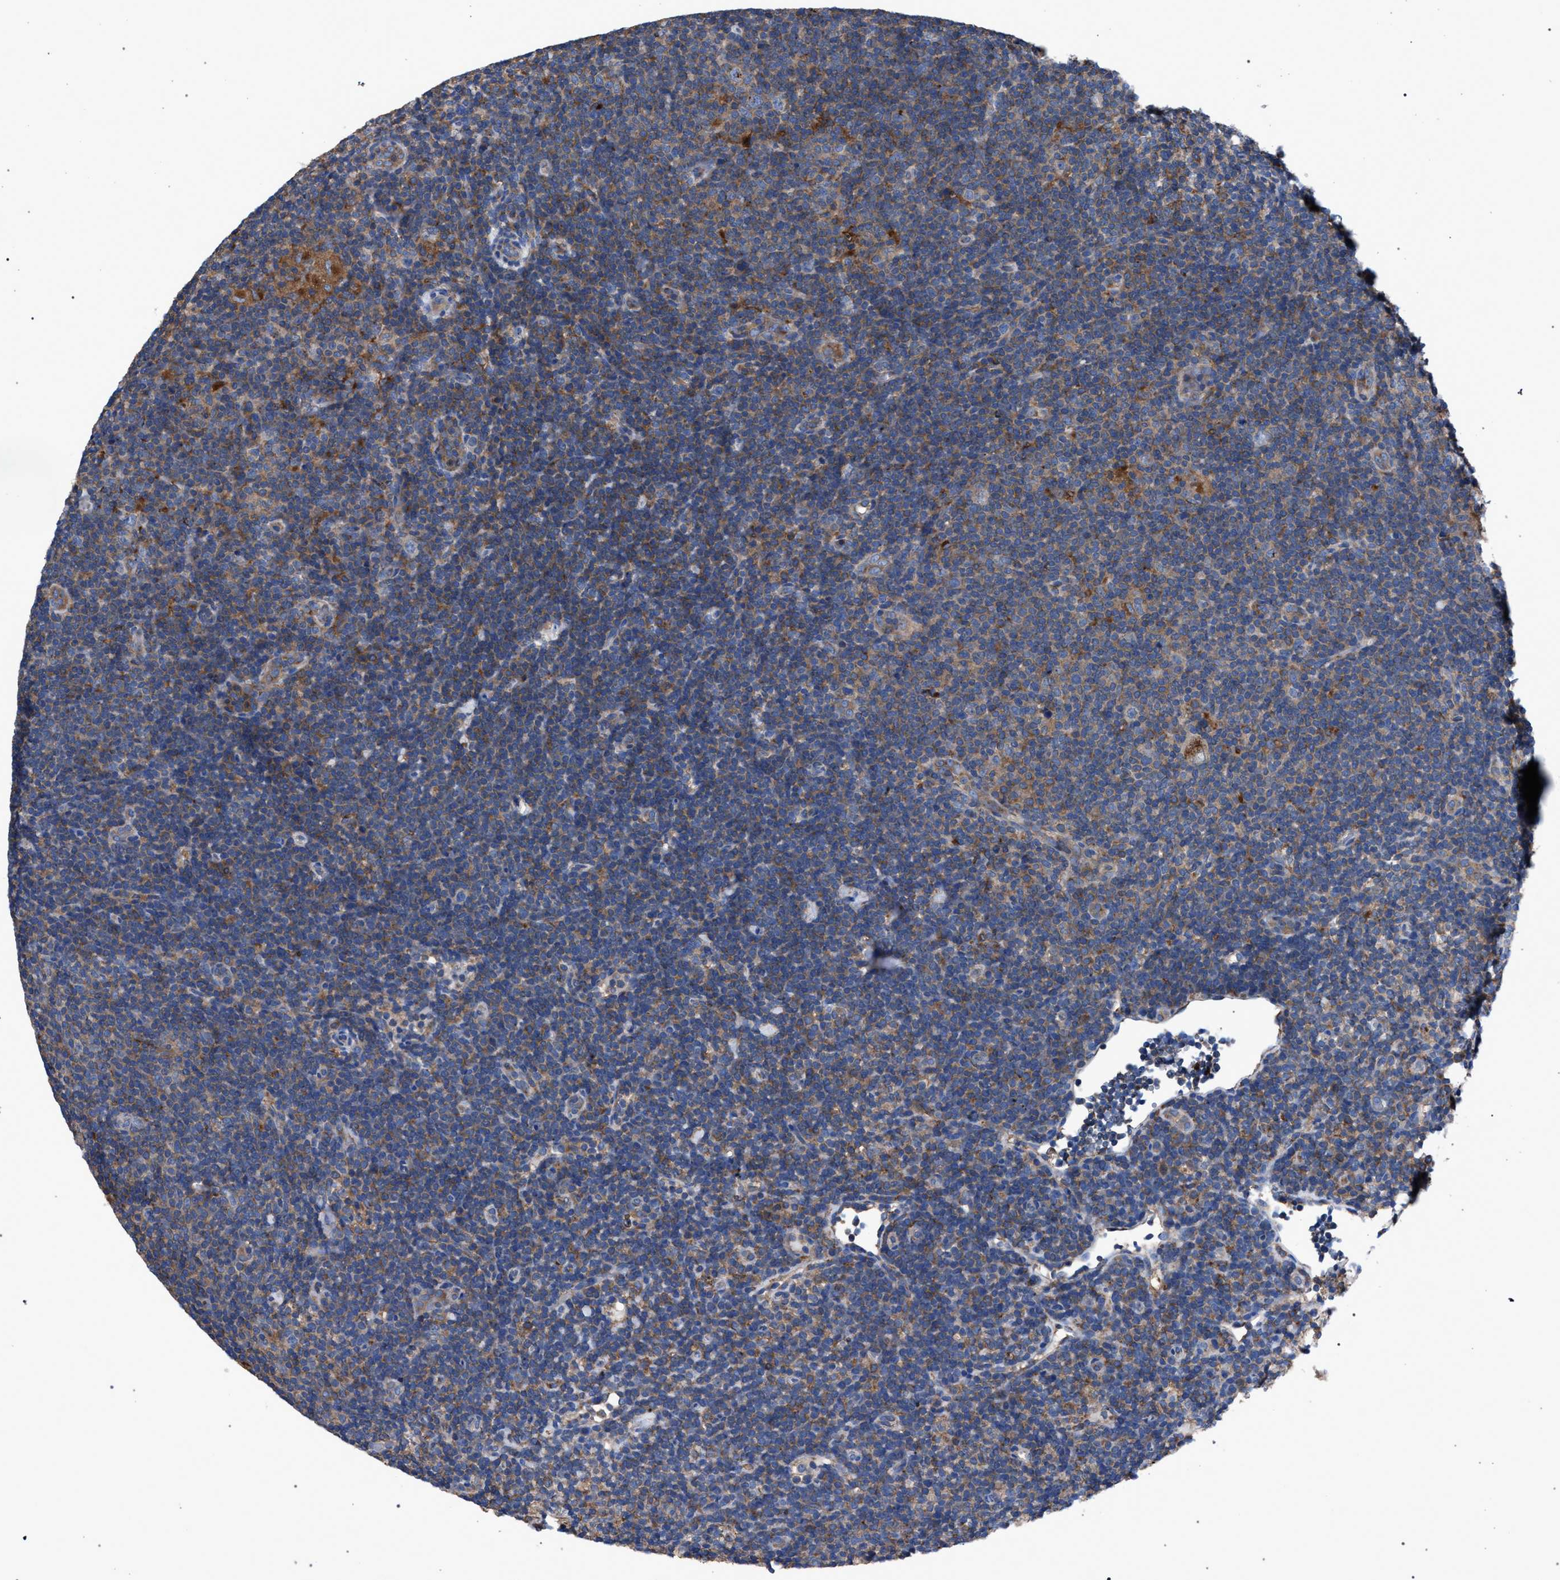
{"staining": {"intensity": "moderate", "quantity": "<25%", "location": "cytoplasmic/membranous"}, "tissue": "lymphoma", "cell_type": "Tumor cells", "image_type": "cancer", "snomed": [{"axis": "morphology", "description": "Hodgkin's disease, NOS"}, {"axis": "topography", "description": "Lymph node"}], "caption": "Protein staining shows moderate cytoplasmic/membranous positivity in about <25% of tumor cells in lymphoma. Nuclei are stained in blue.", "gene": "ATP6V0A1", "patient": {"sex": "female", "age": 57}}